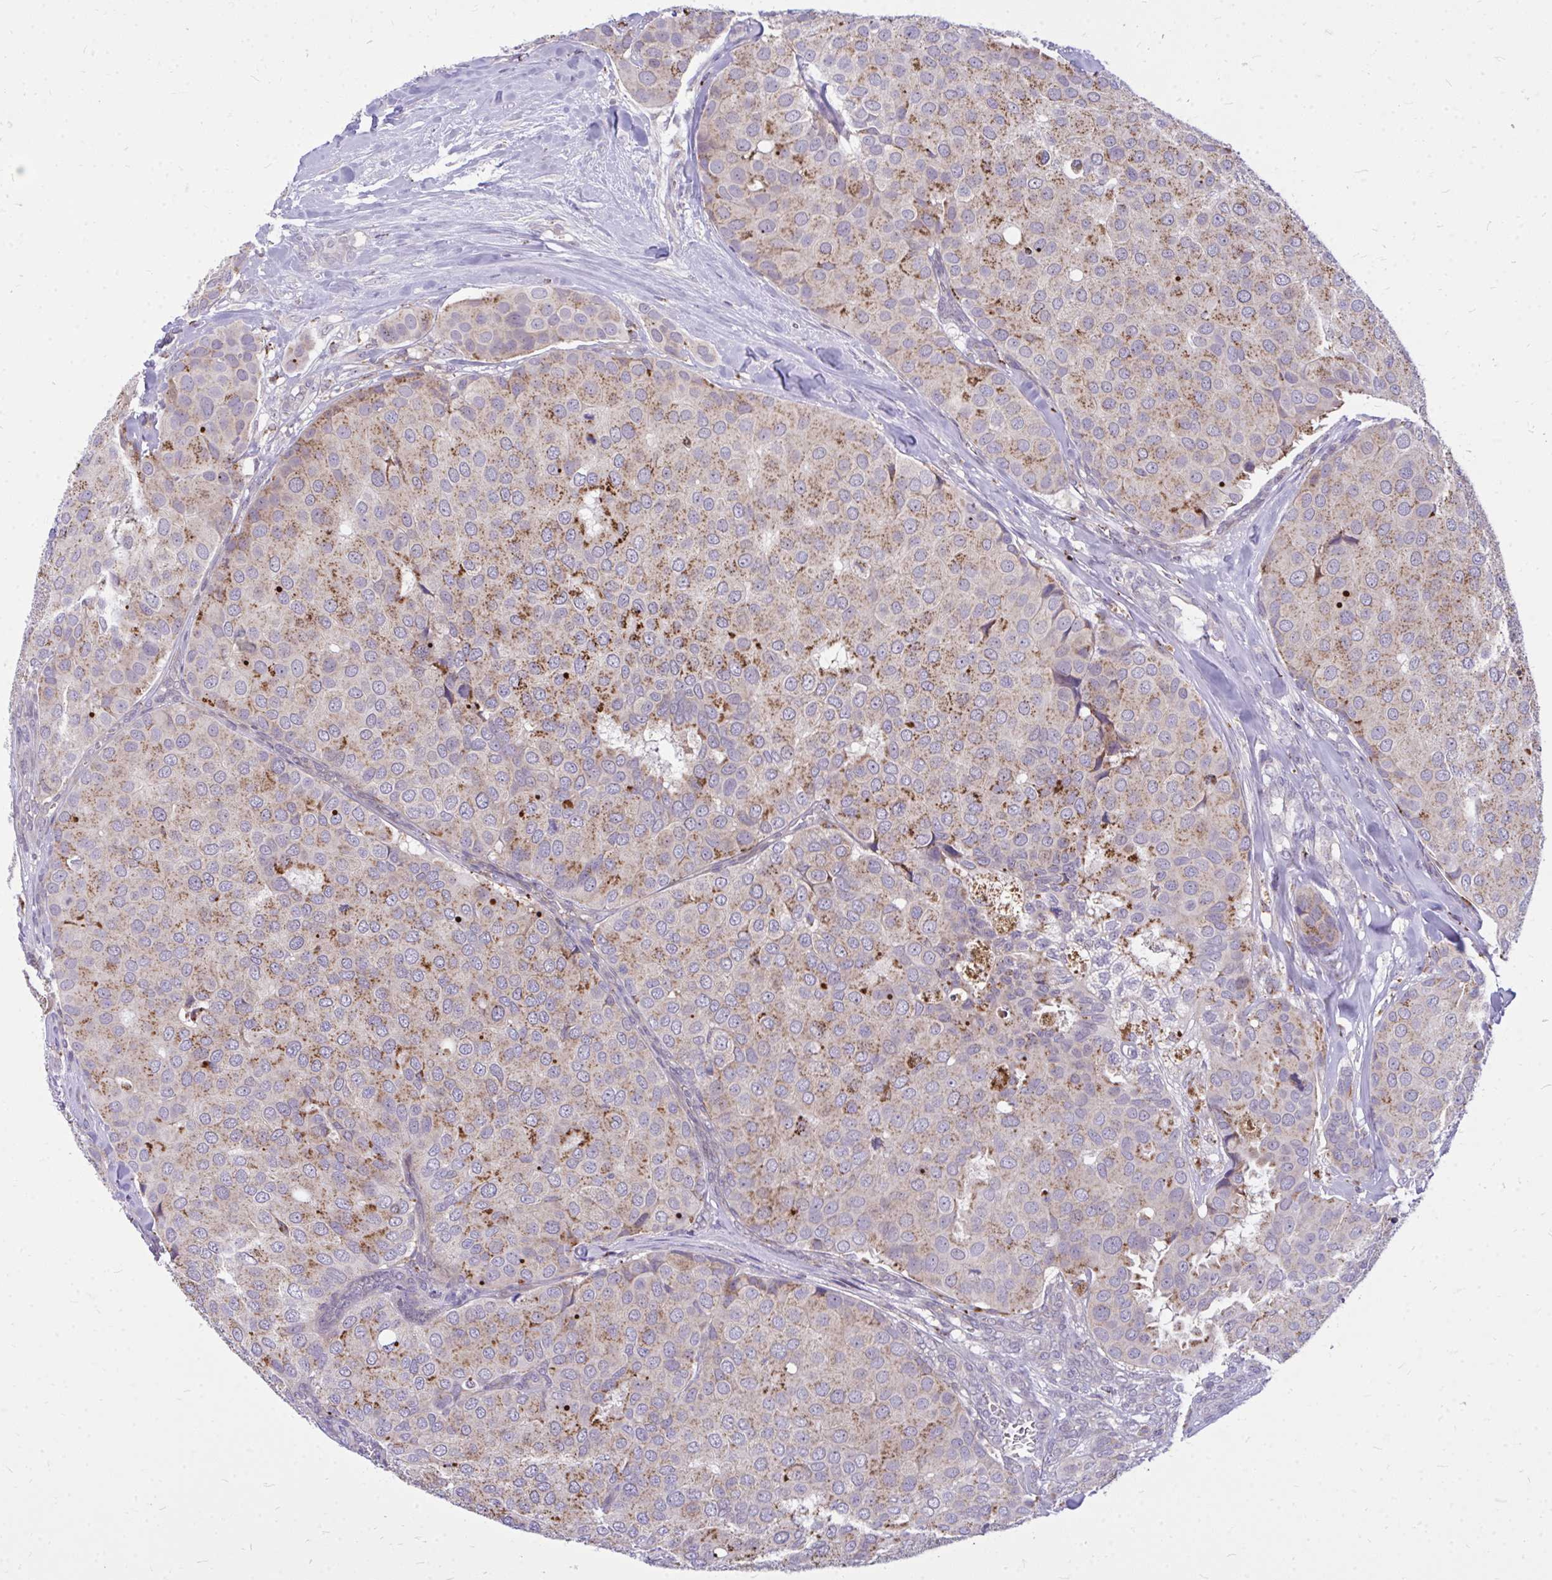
{"staining": {"intensity": "moderate", "quantity": "25%-75%", "location": "cytoplasmic/membranous"}, "tissue": "breast cancer", "cell_type": "Tumor cells", "image_type": "cancer", "snomed": [{"axis": "morphology", "description": "Duct carcinoma"}, {"axis": "topography", "description": "Breast"}], "caption": "Brown immunohistochemical staining in invasive ductal carcinoma (breast) shows moderate cytoplasmic/membranous positivity in approximately 25%-75% of tumor cells. The staining is performed using DAB brown chromogen to label protein expression. The nuclei are counter-stained blue using hematoxylin.", "gene": "ZSCAN25", "patient": {"sex": "female", "age": 70}}